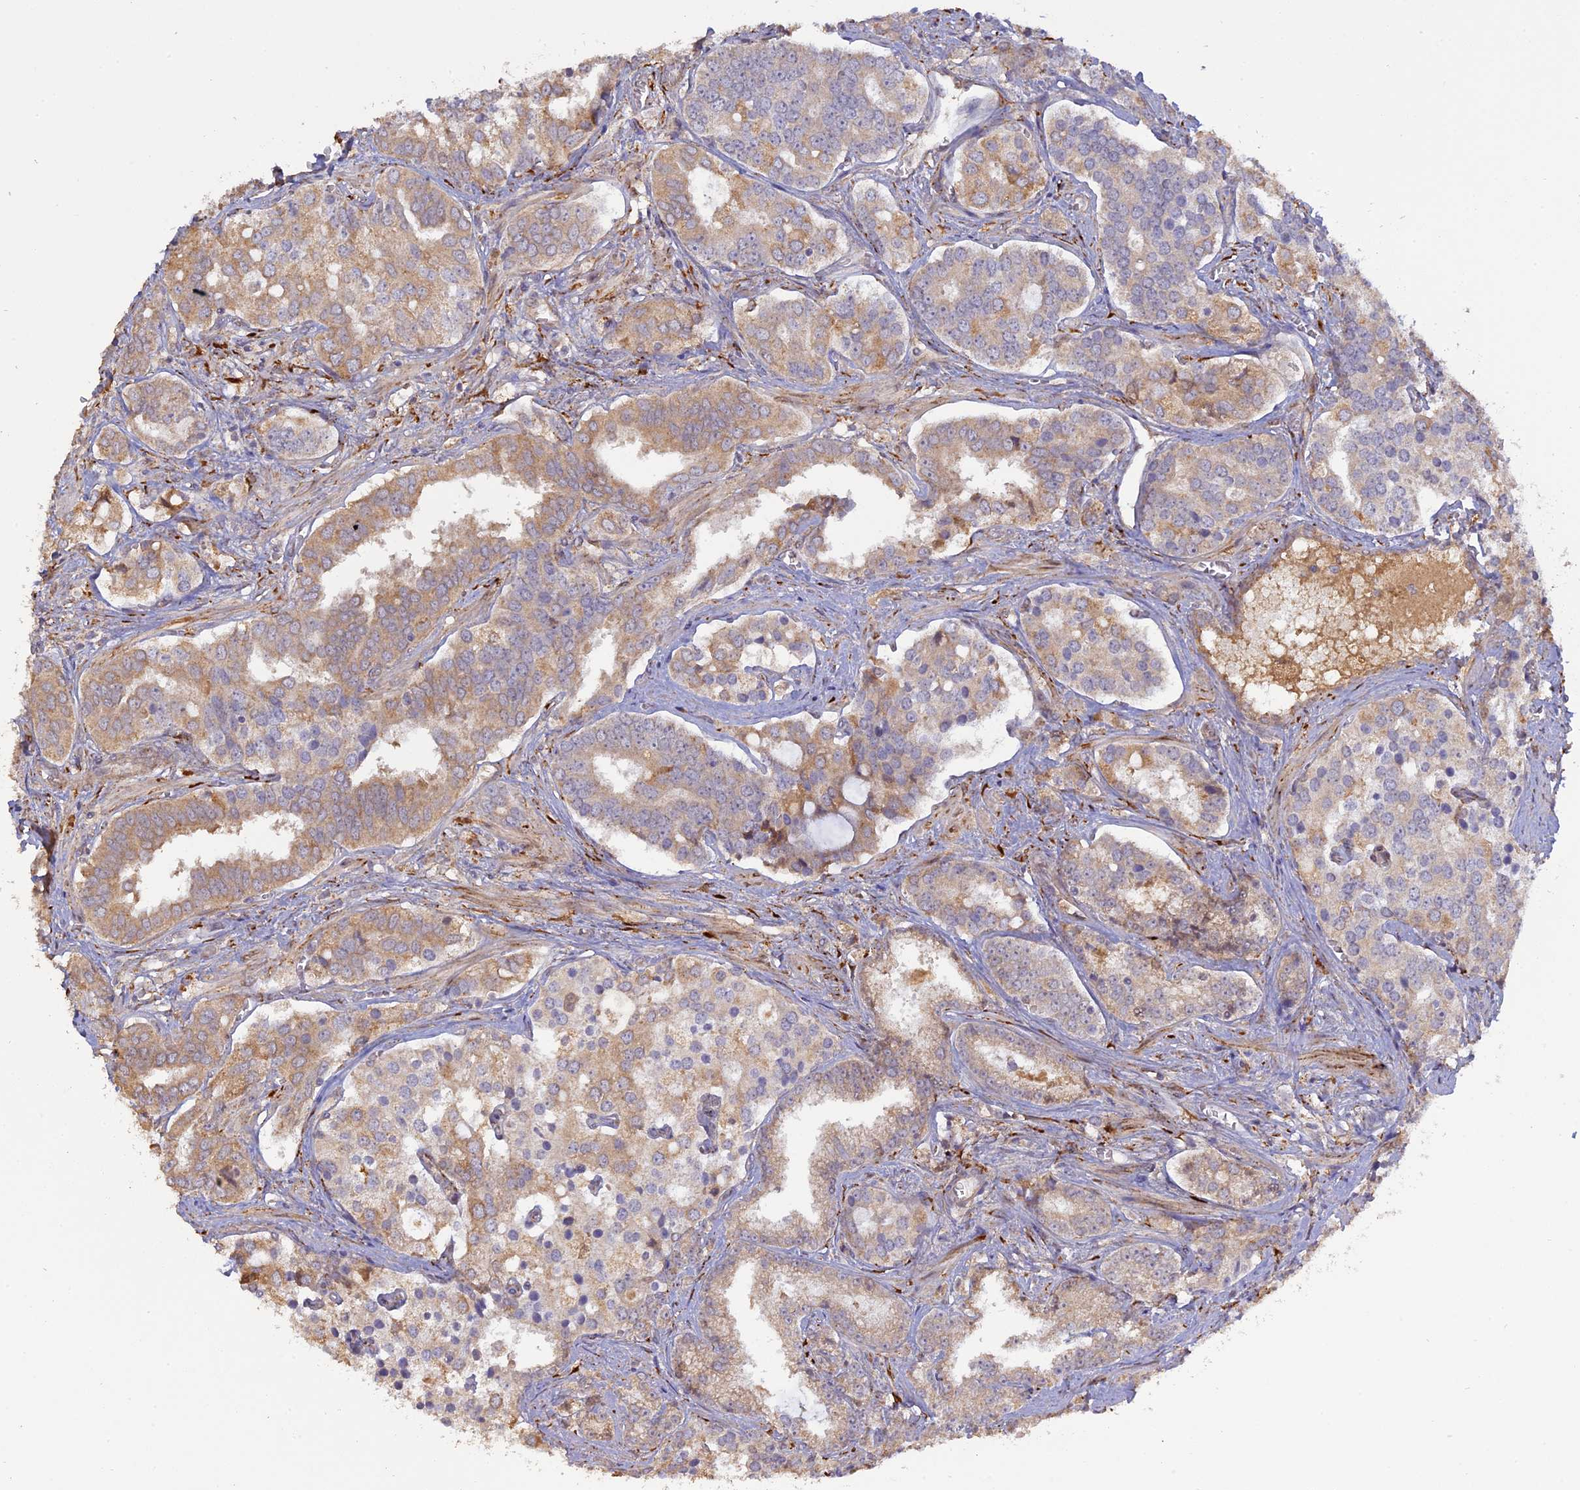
{"staining": {"intensity": "weak", "quantity": ">75%", "location": "cytoplasmic/membranous"}, "tissue": "prostate cancer", "cell_type": "Tumor cells", "image_type": "cancer", "snomed": [{"axis": "morphology", "description": "Adenocarcinoma, High grade"}, {"axis": "topography", "description": "Prostate"}], "caption": "Prostate cancer (adenocarcinoma (high-grade)) stained with a protein marker reveals weak staining in tumor cells.", "gene": "PPIC", "patient": {"sex": "male", "age": 67}}